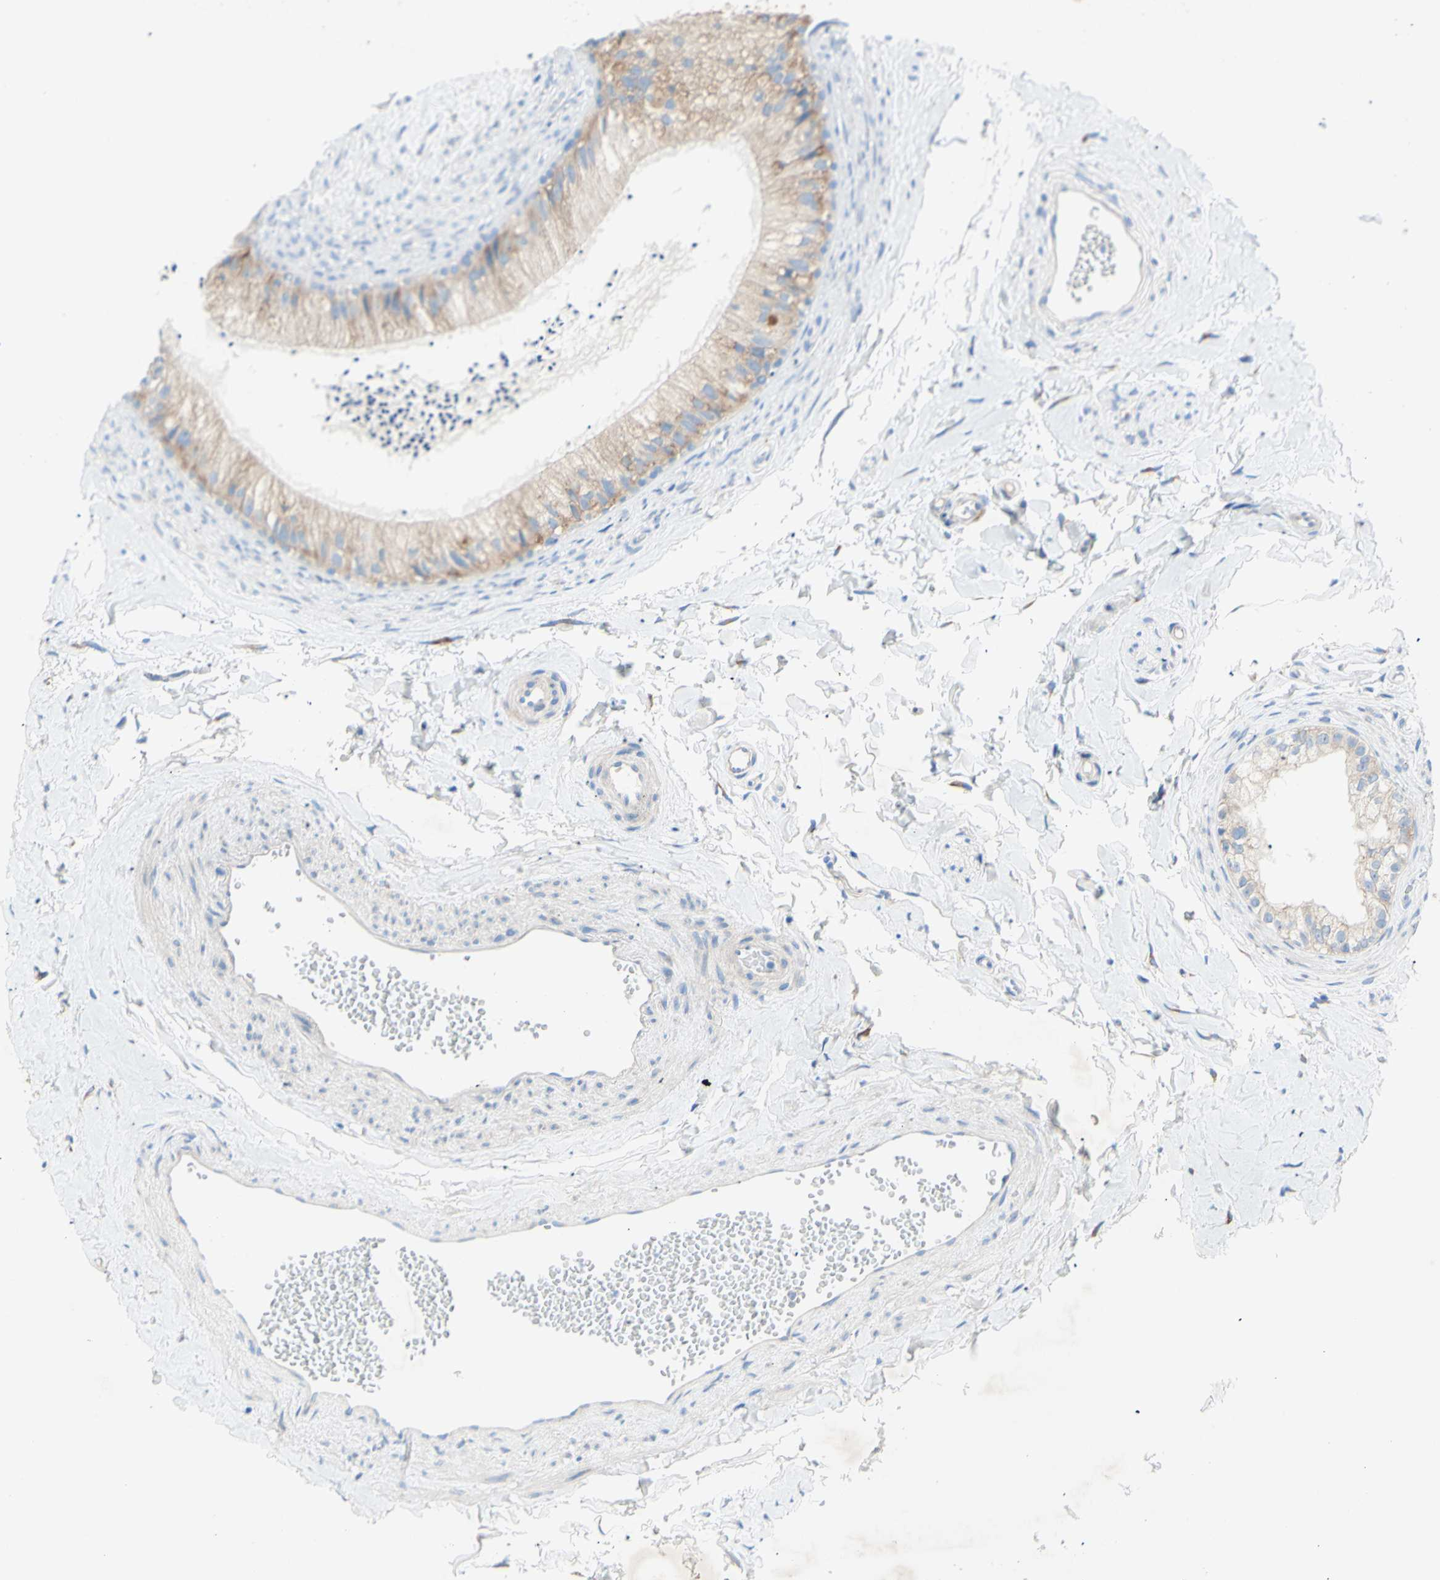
{"staining": {"intensity": "weak", "quantity": ">75%", "location": "cytoplasmic/membranous"}, "tissue": "epididymis", "cell_type": "Glandular cells", "image_type": "normal", "snomed": [{"axis": "morphology", "description": "Normal tissue, NOS"}, {"axis": "topography", "description": "Epididymis"}], "caption": "Benign epididymis was stained to show a protein in brown. There is low levels of weak cytoplasmic/membranous expression in about >75% of glandular cells.", "gene": "TMIGD2", "patient": {"sex": "male", "age": 56}}